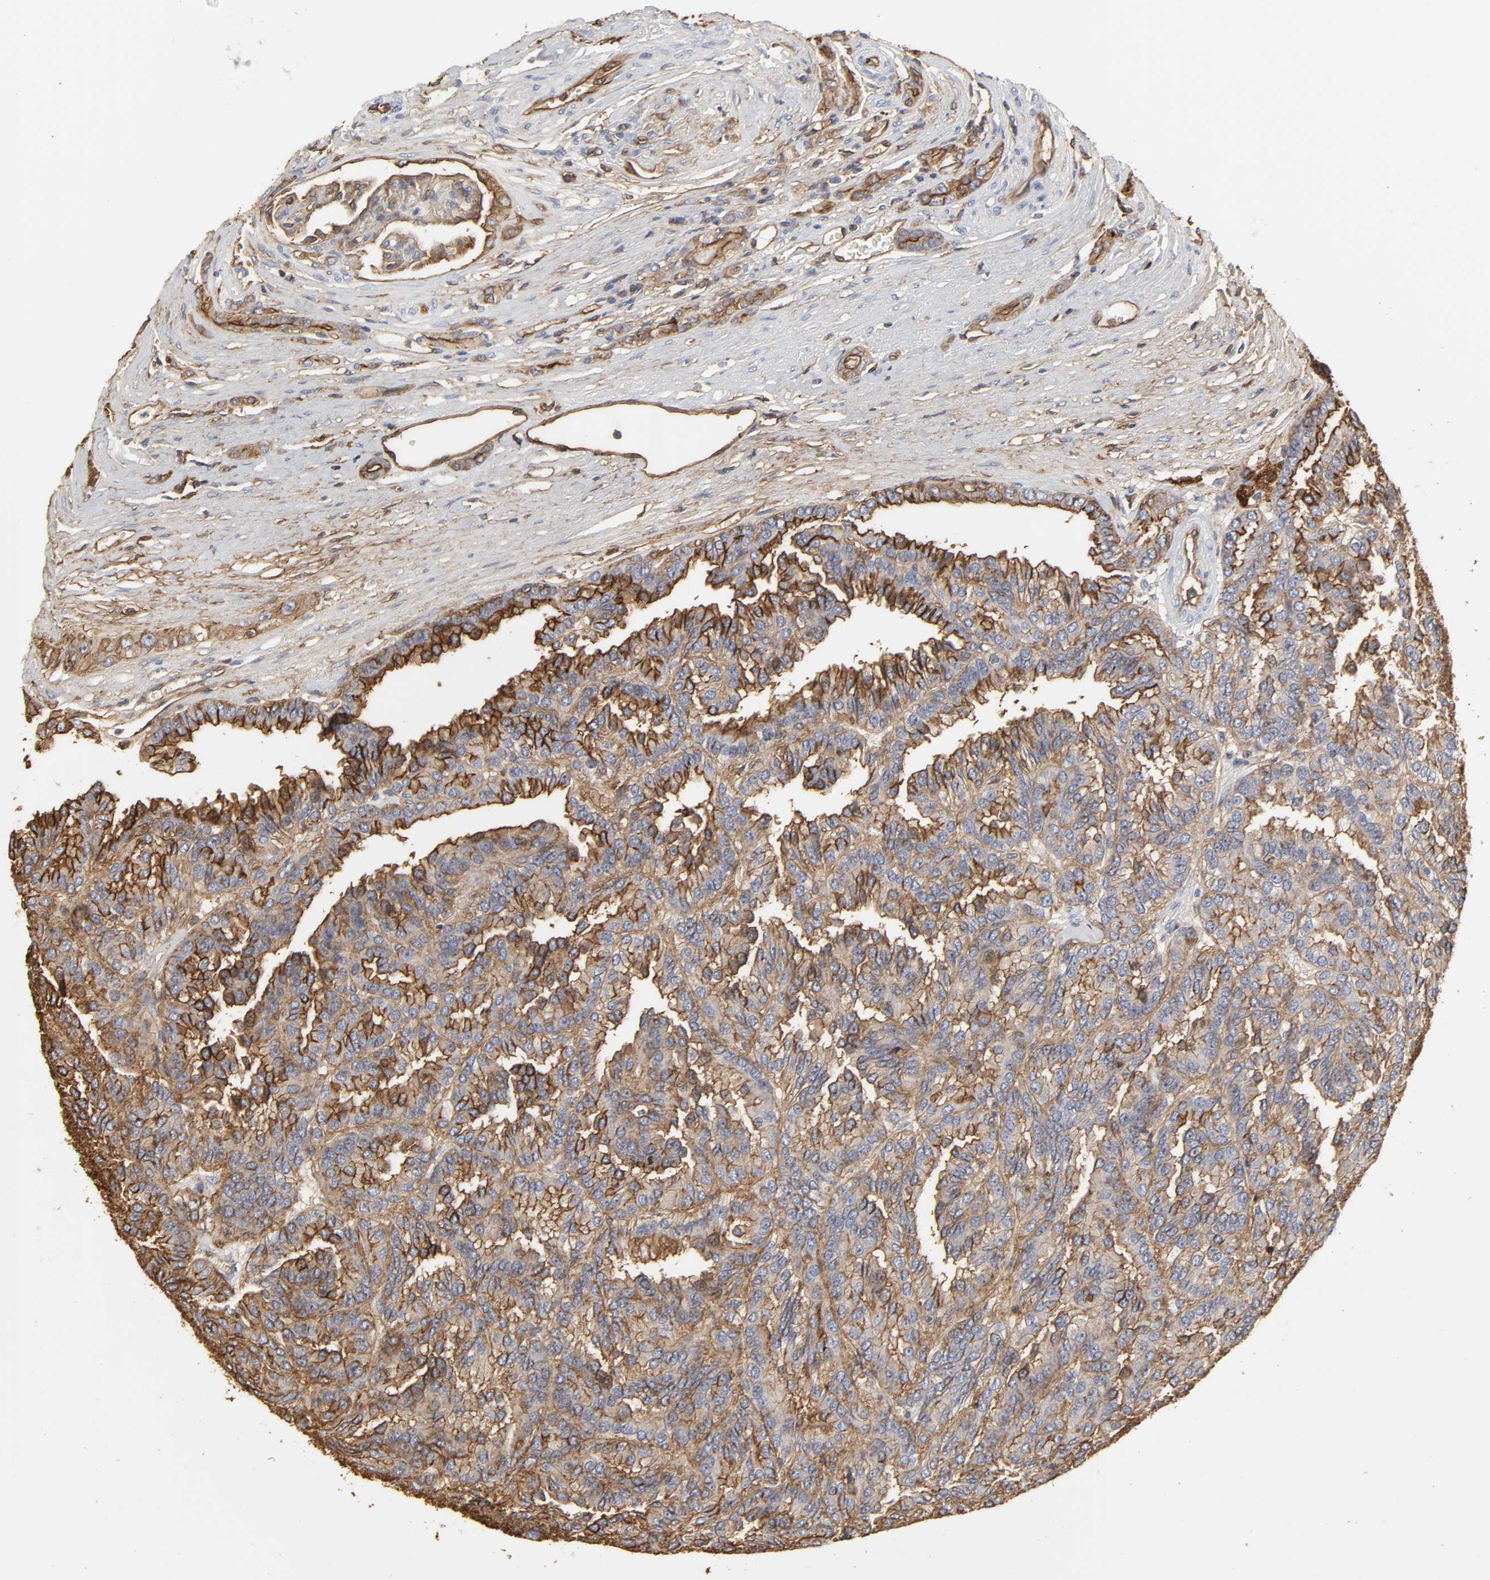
{"staining": {"intensity": "moderate", "quantity": ">75%", "location": "cytoplasmic/membranous"}, "tissue": "renal cancer", "cell_type": "Tumor cells", "image_type": "cancer", "snomed": [{"axis": "morphology", "description": "Adenocarcinoma, NOS"}, {"axis": "topography", "description": "Kidney"}], "caption": "Renal cancer (adenocarcinoma) stained with immunohistochemistry exhibits moderate cytoplasmic/membranous expression in about >75% of tumor cells.", "gene": "ANXA2", "patient": {"sex": "male", "age": 46}}